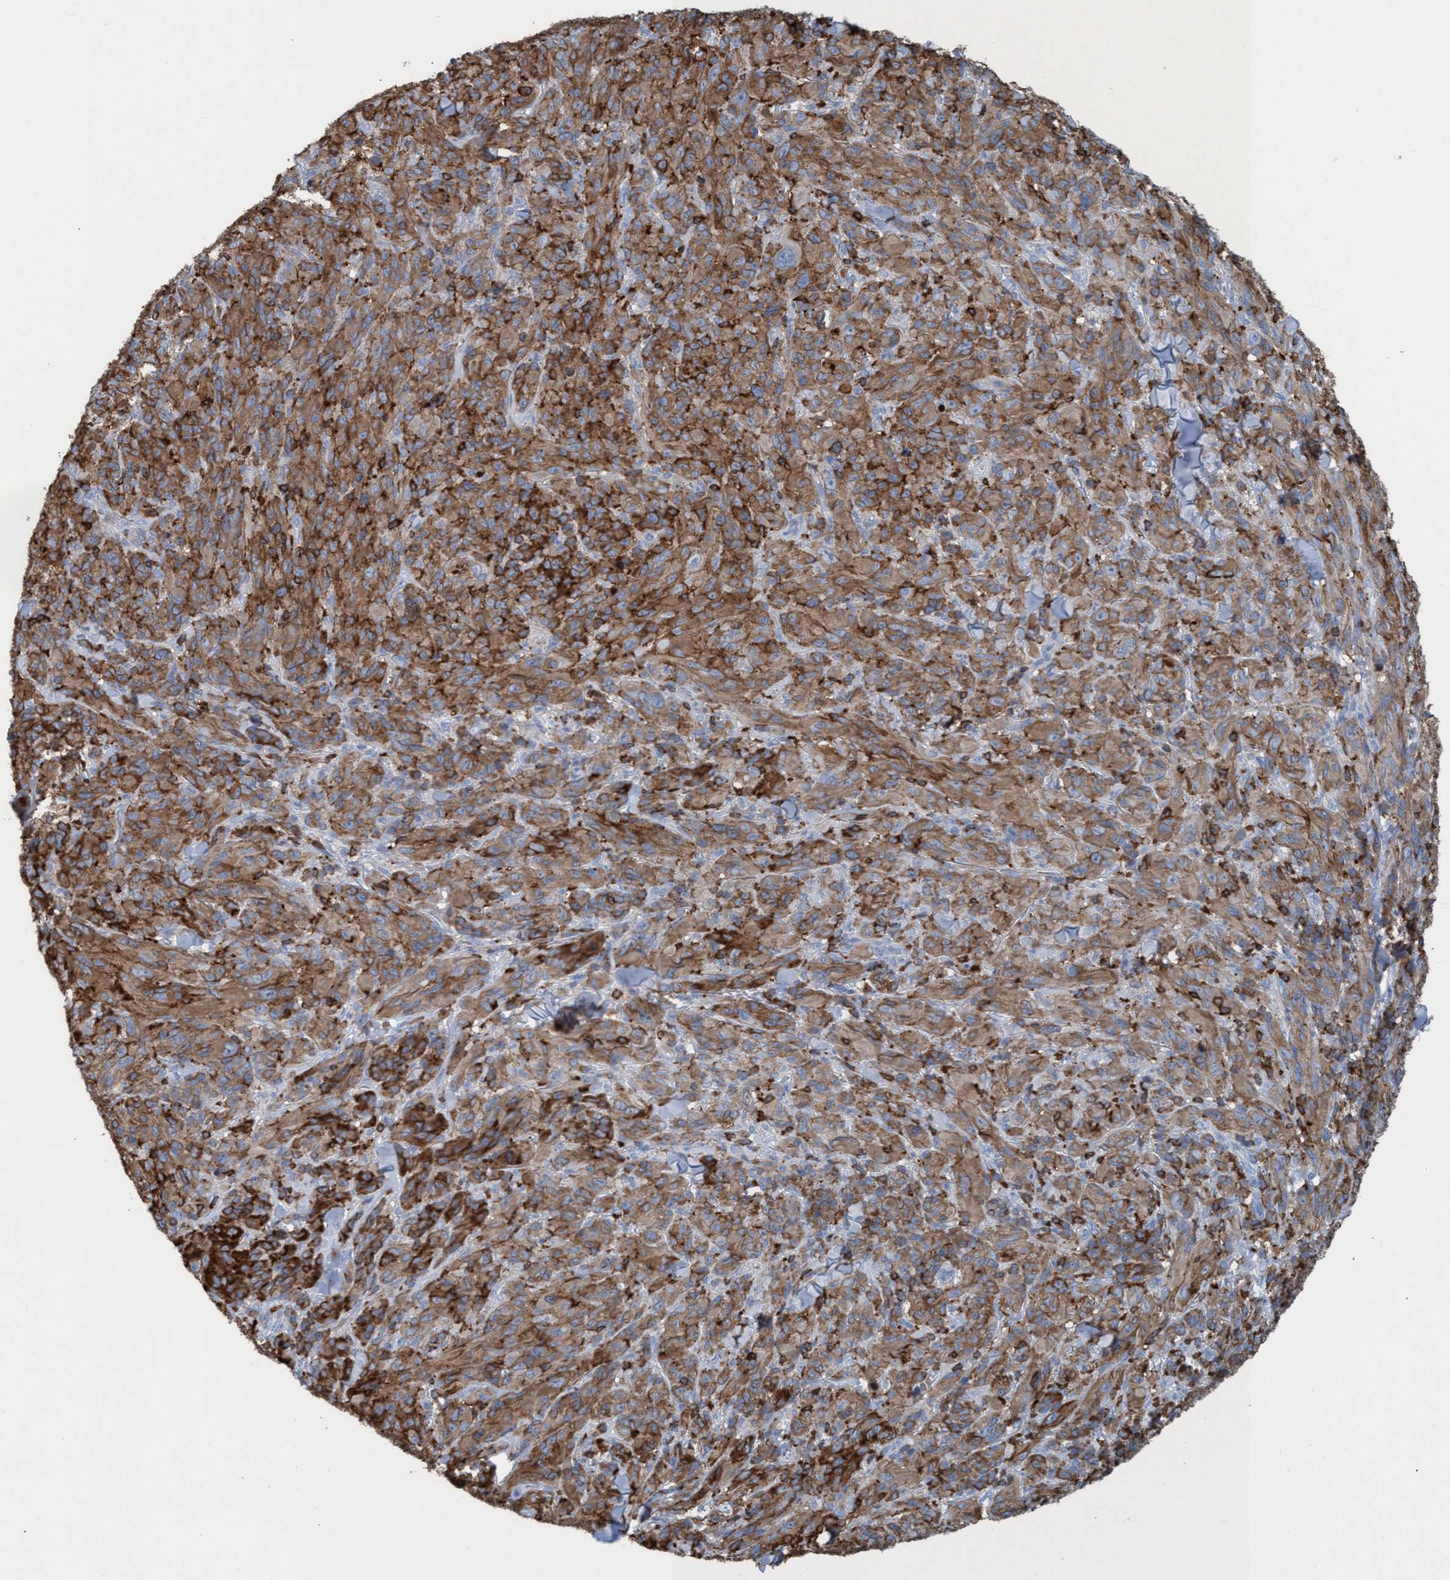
{"staining": {"intensity": "moderate", "quantity": ">75%", "location": "cytoplasmic/membranous"}, "tissue": "melanoma", "cell_type": "Tumor cells", "image_type": "cancer", "snomed": [{"axis": "morphology", "description": "Malignant melanoma, NOS"}, {"axis": "topography", "description": "Skin of head"}], "caption": "The photomicrograph shows immunohistochemical staining of malignant melanoma. There is moderate cytoplasmic/membranous expression is seen in approximately >75% of tumor cells. The staining was performed using DAB, with brown indicating positive protein expression. Nuclei are stained blue with hematoxylin.", "gene": "EZR", "patient": {"sex": "male", "age": 96}}